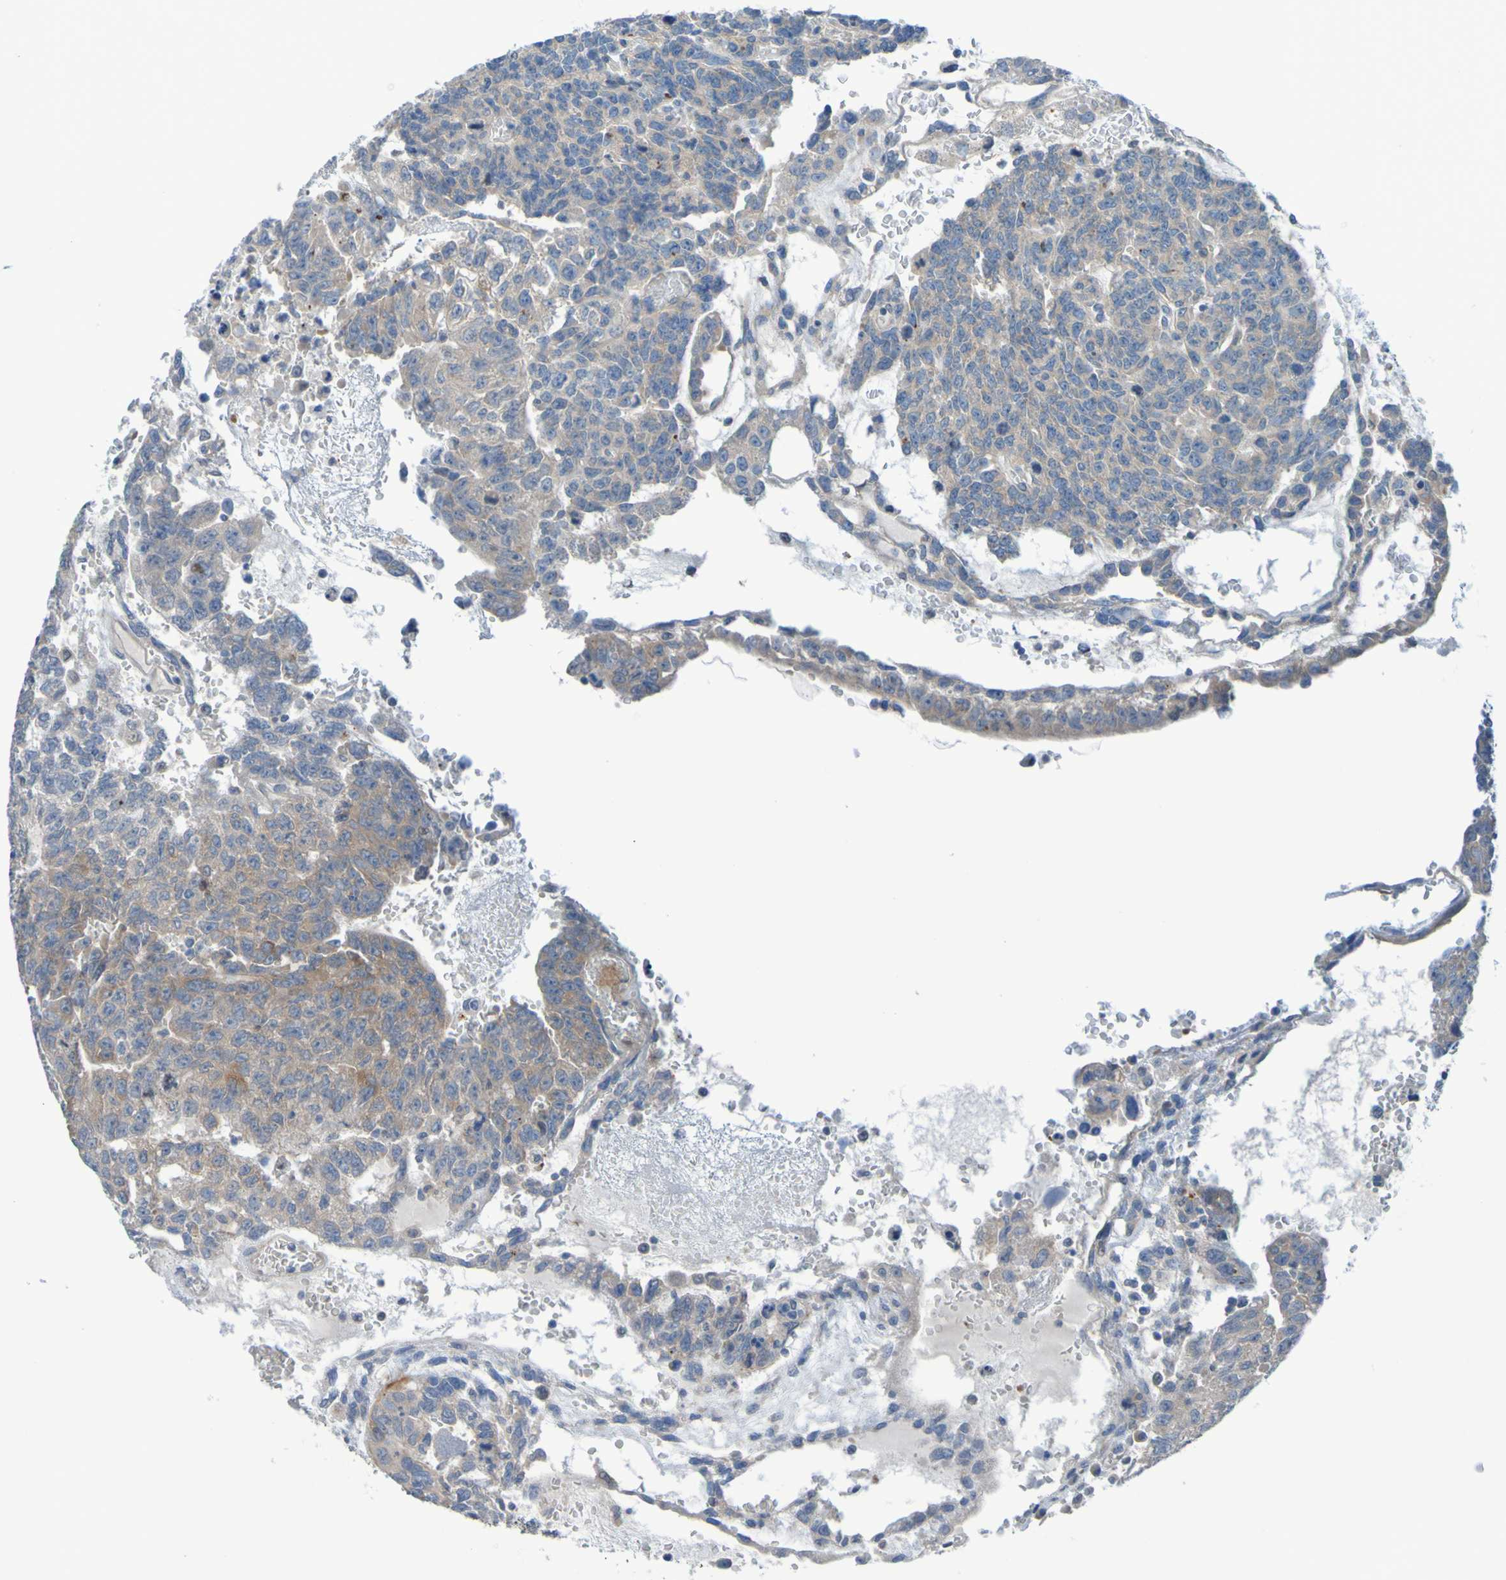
{"staining": {"intensity": "weak", "quantity": ">75%", "location": "cytoplasmic/membranous"}, "tissue": "testis cancer", "cell_type": "Tumor cells", "image_type": "cancer", "snomed": [{"axis": "morphology", "description": "Seminoma, NOS"}, {"axis": "morphology", "description": "Carcinoma, Embryonal, NOS"}, {"axis": "topography", "description": "Testis"}], "caption": "Testis embryonal carcinoma stained for a protein exhibits weak cytoplasmic/membranous positivity in tumor cells.", "gene": "NPRL3", "patient": {"sex": "male", "age": 52}}